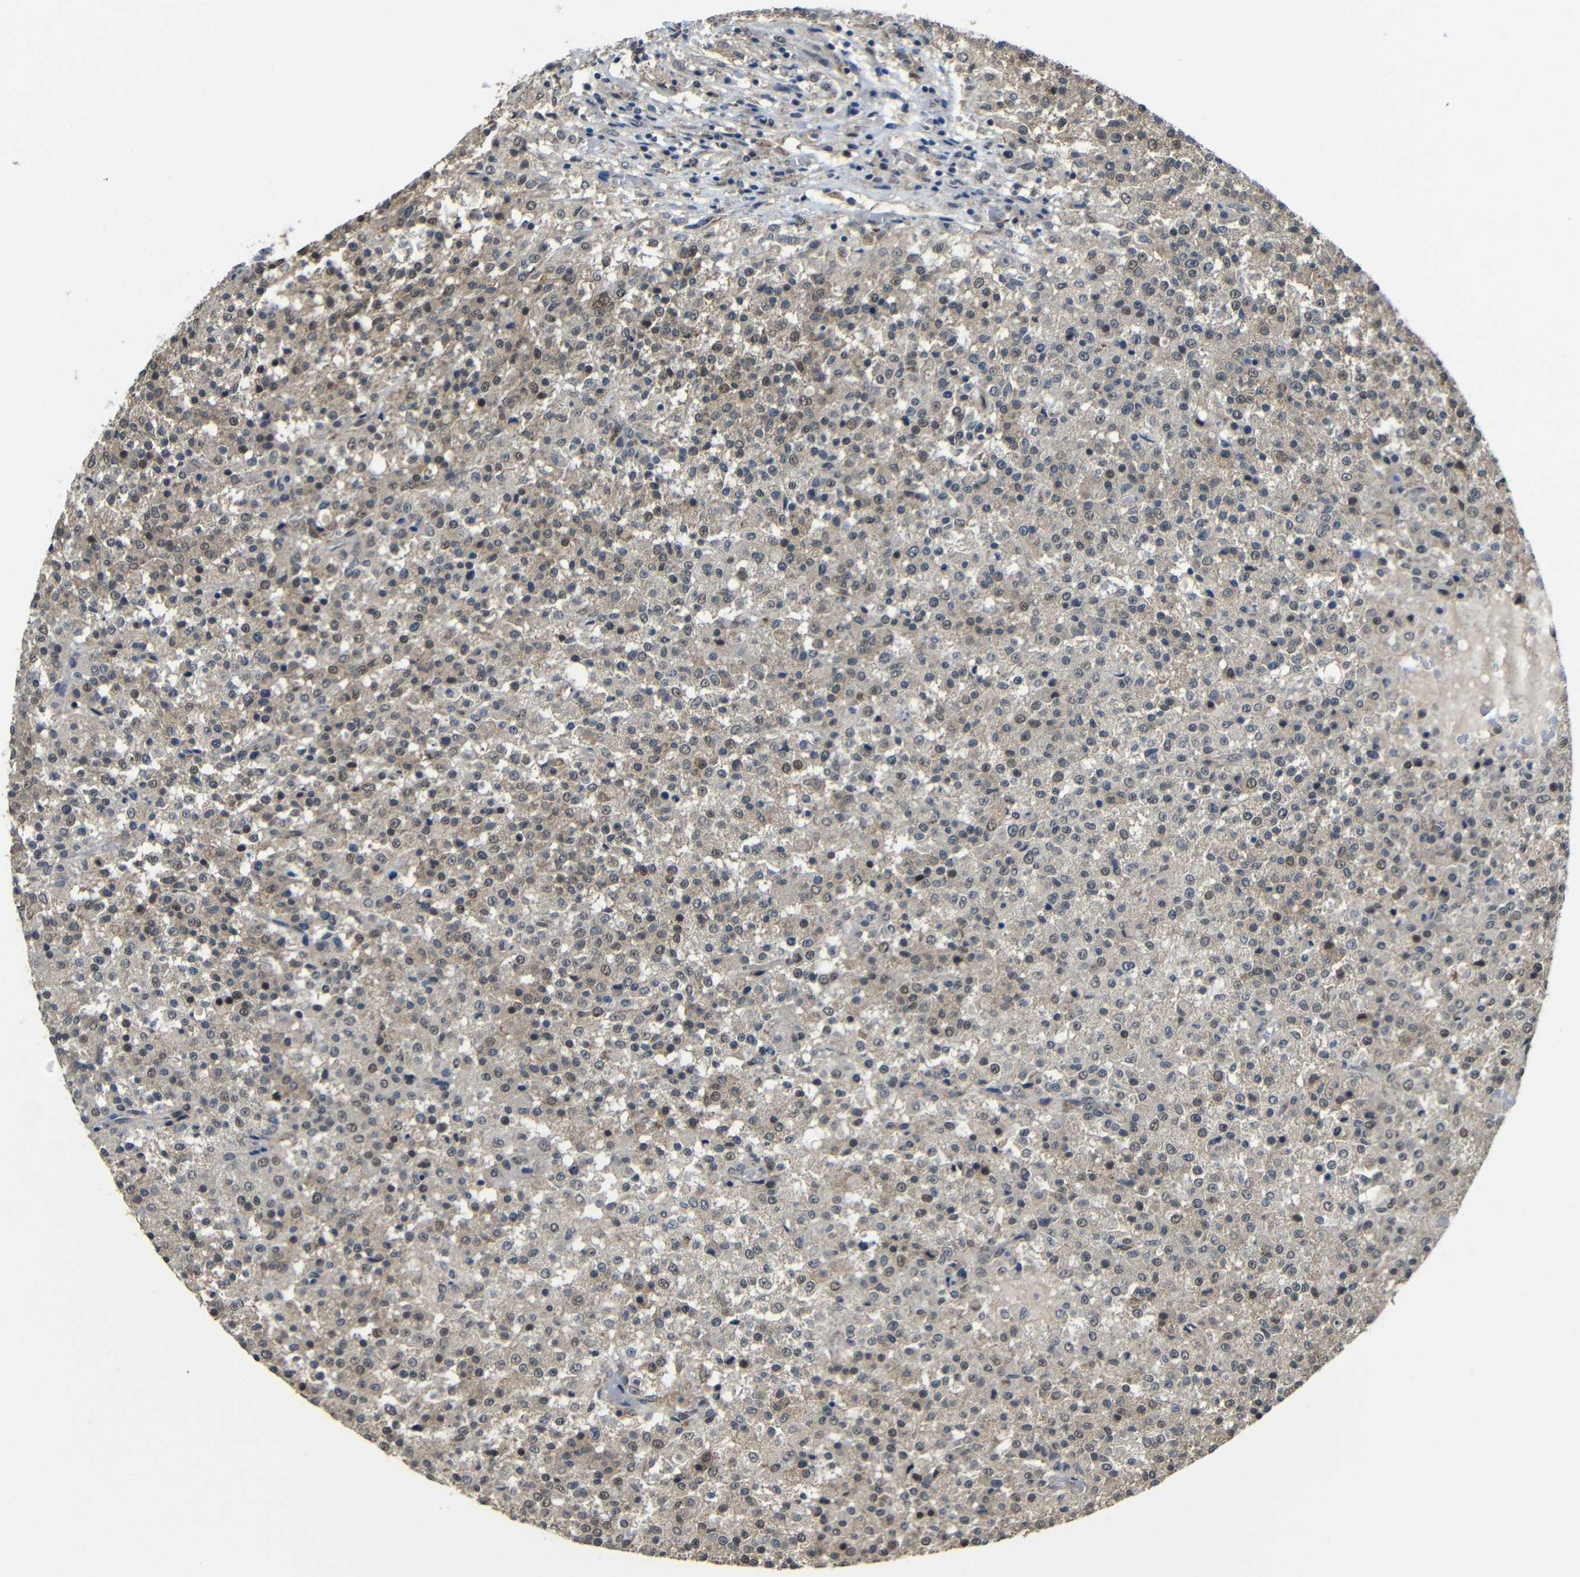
{"staining": {"intensity": "weak", "quantity": "25%-75%", "location": "cytoplasmic/membranous,nuclear"}, "tissue": "testis cancer", "cell_type": "Tumor cells", "image_type": "cancer", "snomed": [{"axis": "morphology", "description": "Seminoma, NOS"}, {"axis": "topography", "description": "Testis"}], "caption": "Immunohistochemical staining of testis seminoma reveals weak cytoplasmic/membranous and nuclear protein staining in about 25%-75% of tumor cells. The staining was performed using DAB (3,3'-diaminobenzidine) to visualize the protein expression in brown, while the nuclei were stained in blue with hematoxylin (Magnification: 20x).", "gene": "FAM172A", "patient": {"sex": "male", "age": 59}}